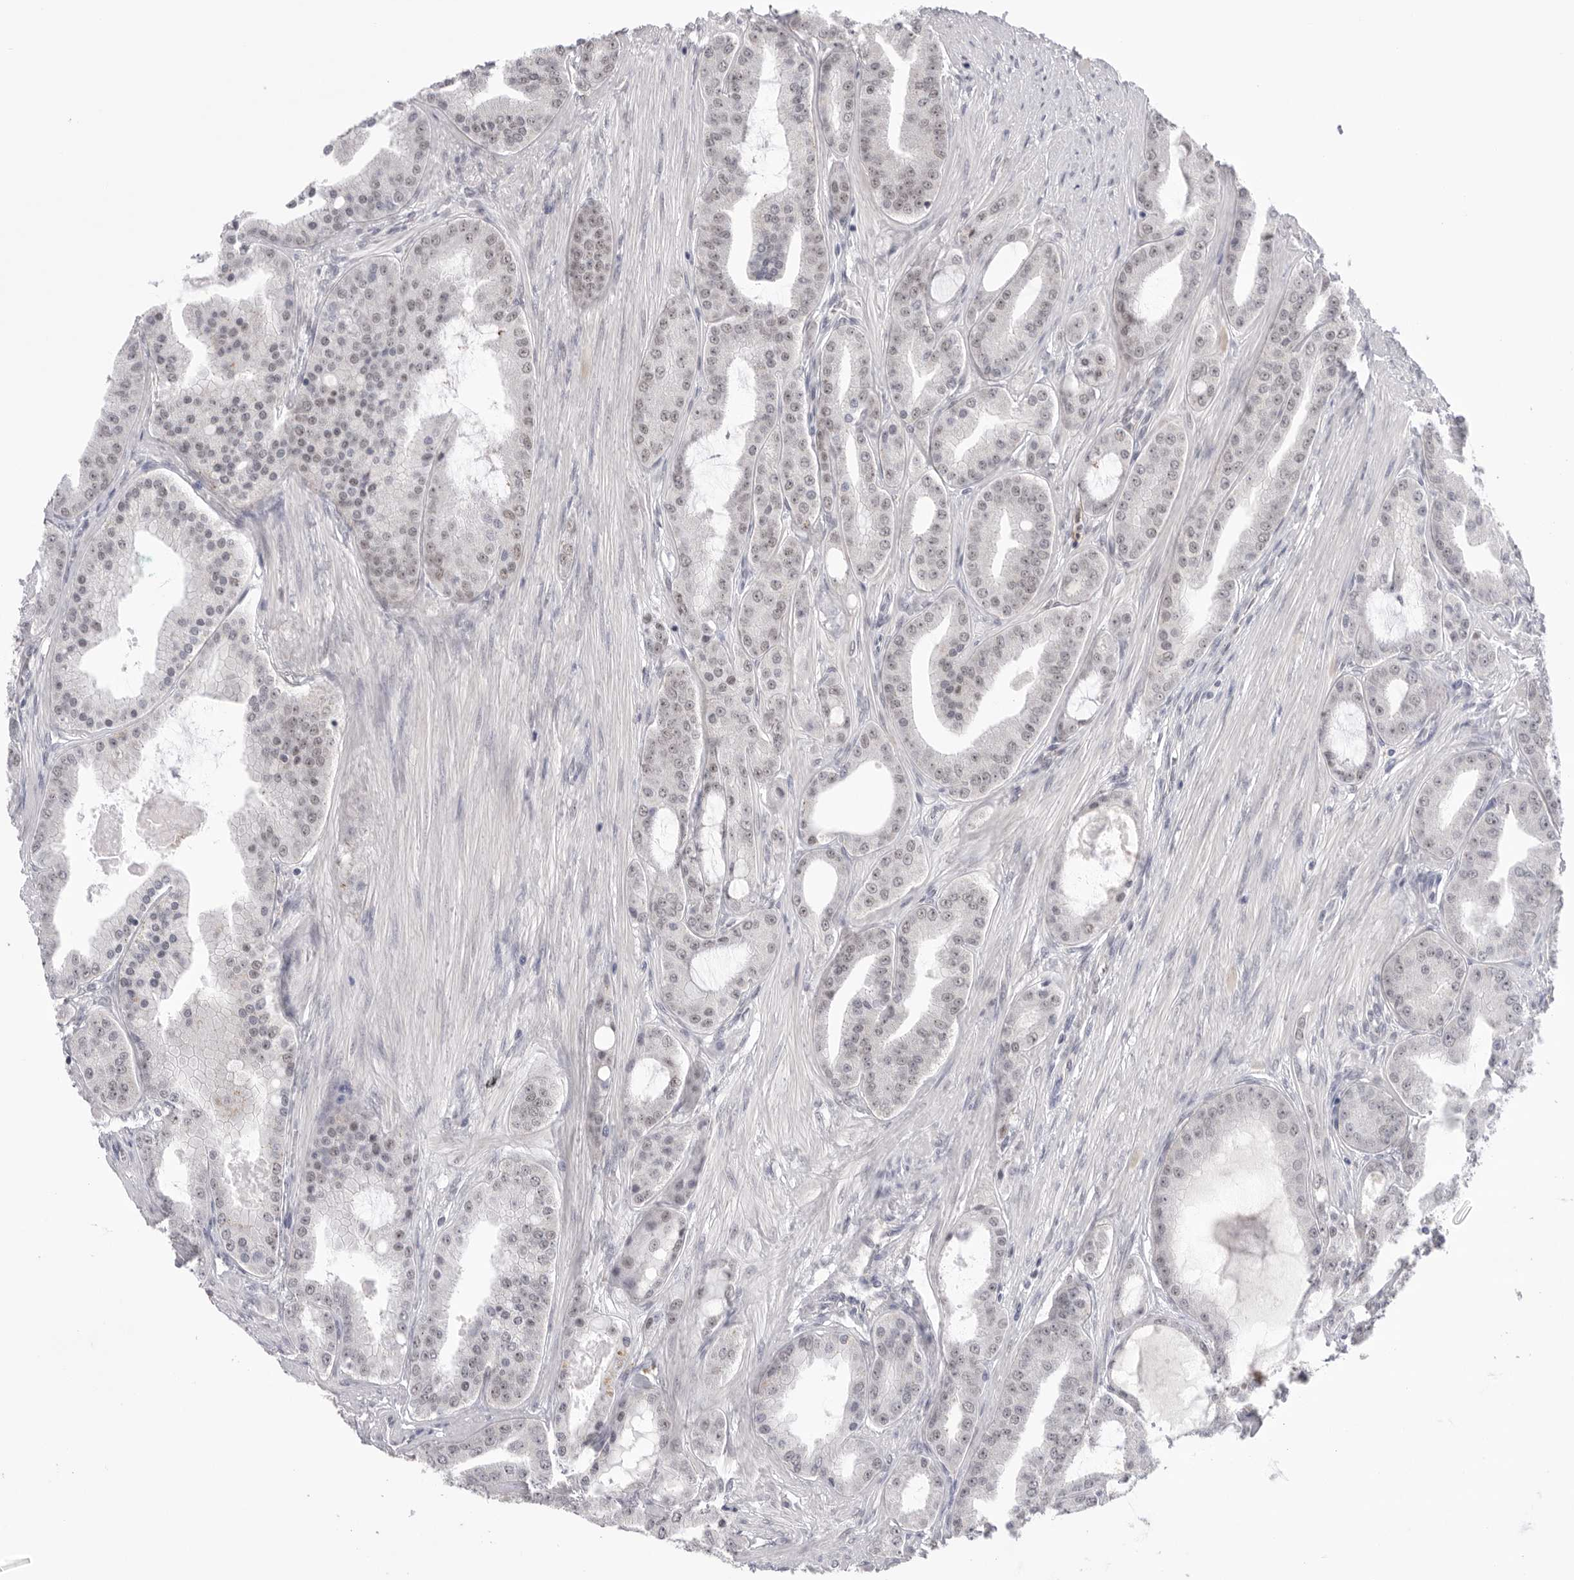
{"staining": {"intensity": "weak", "quantity": "<25%", "location": "nuclear"}, "tissue": "prostate cancer", "cell_type": "Tumor cells", "image_type": "cancer", "snomed": [{"axis": "morphology", "description": "Adenocarcinoma, High grade"}, {"axis": "topography", "description": "Prostate"}], "caption": "This is an immunohistochemistry photomicrograph of prostate high-grade adenocarcinoma. There is no staining in tumor cells.", "gene": "BCLAF3", "patient": {"sex": "male", "age": 60}}